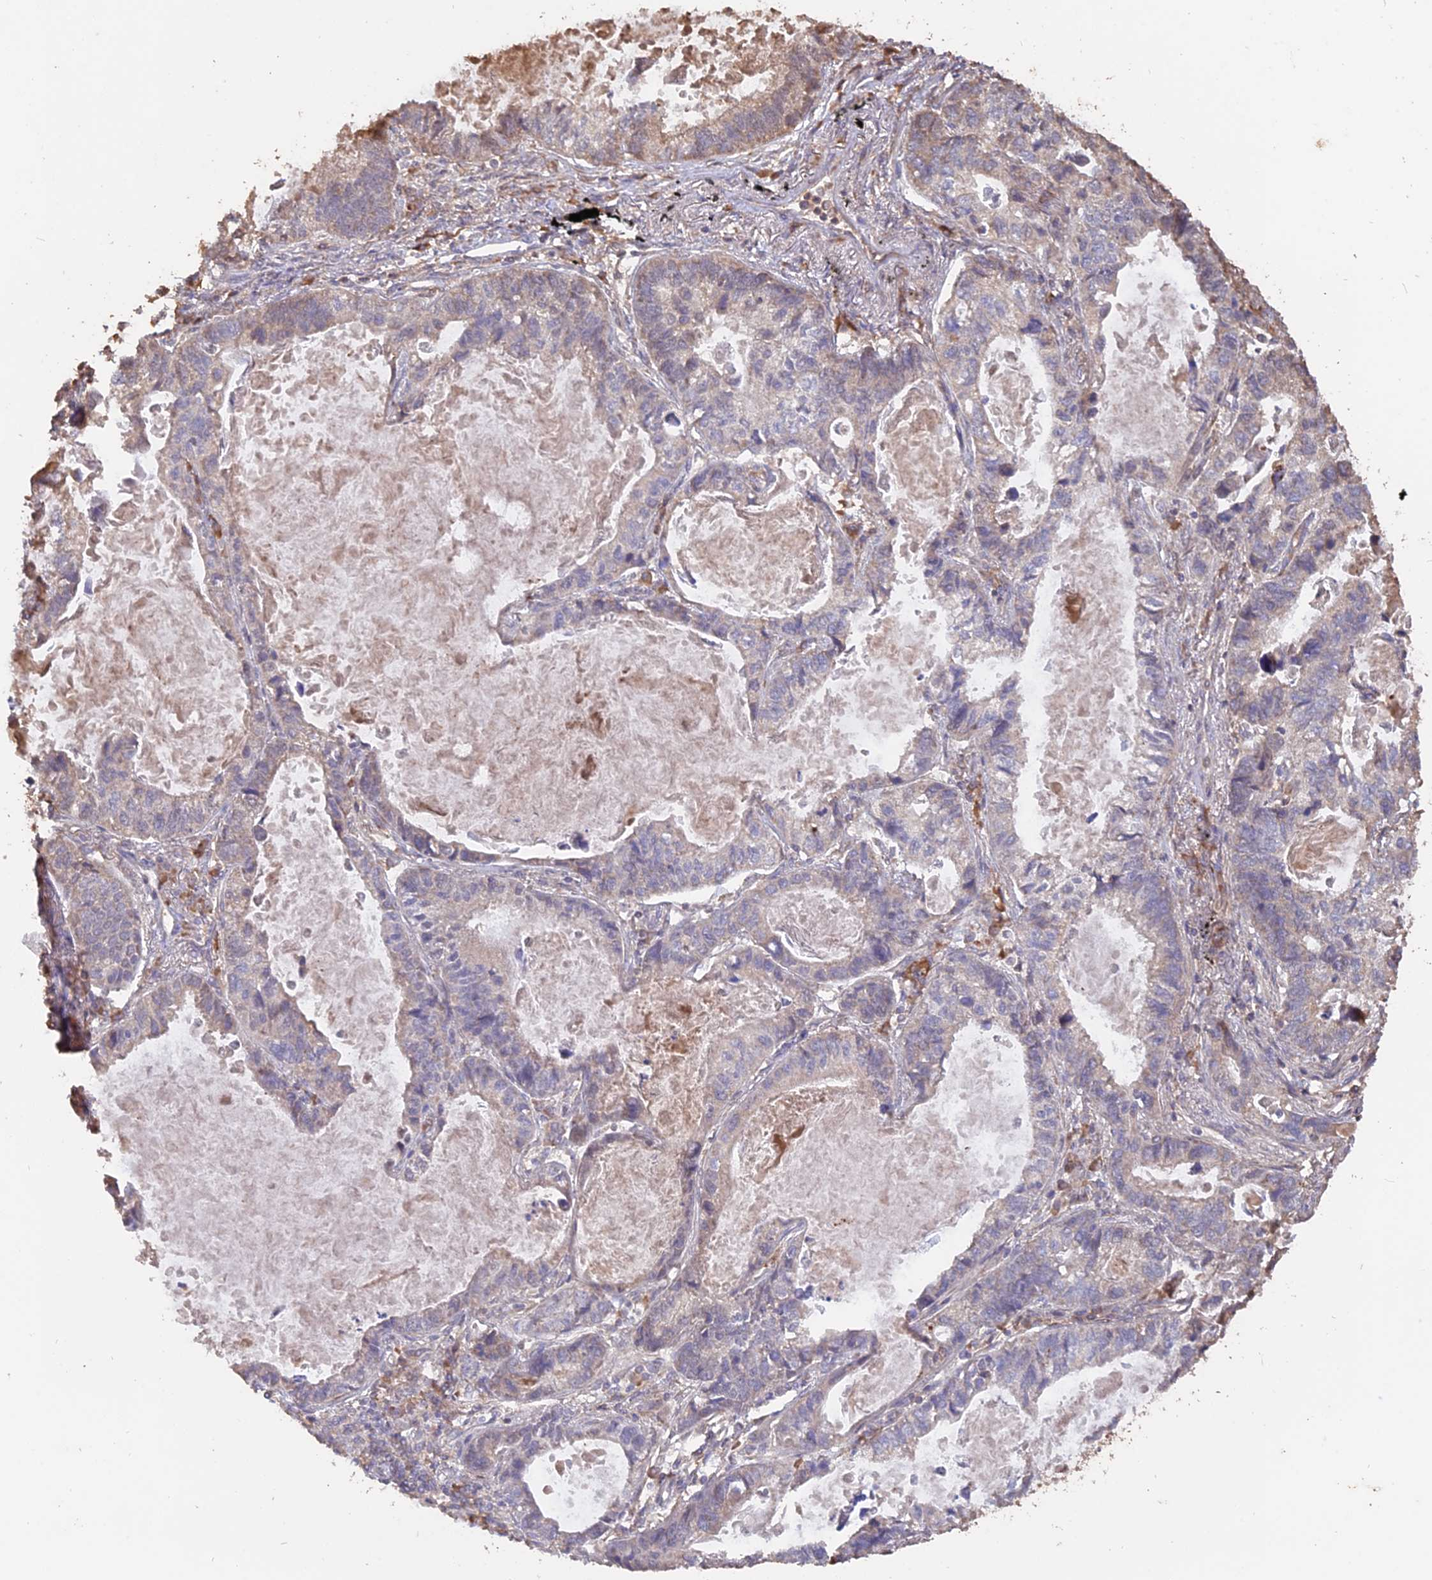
{"staining": {"intensity": "weak", "quantity": "<25%", "location": "cytoplasmic/membranous"}, "tissue": "lung cancer", "cell_type": "Tumor cells", "image_type": "cancer", "snomed": [{"axis": "morphology", "description": "Adenocarcinoma, NOS"}, {"axis": "topography", "description": "Lung"}], "caption": "This micrograph is of adenocarcinoma (lung) stained with IHC to label a protein in brown with the nuclei are counter-stained blue. There is no staining in tumor cells. (DAB immunohistochemistry (IHC), high magnification).", "gene": "LAYN", "patient": {"sex": "male", "age": 67}}